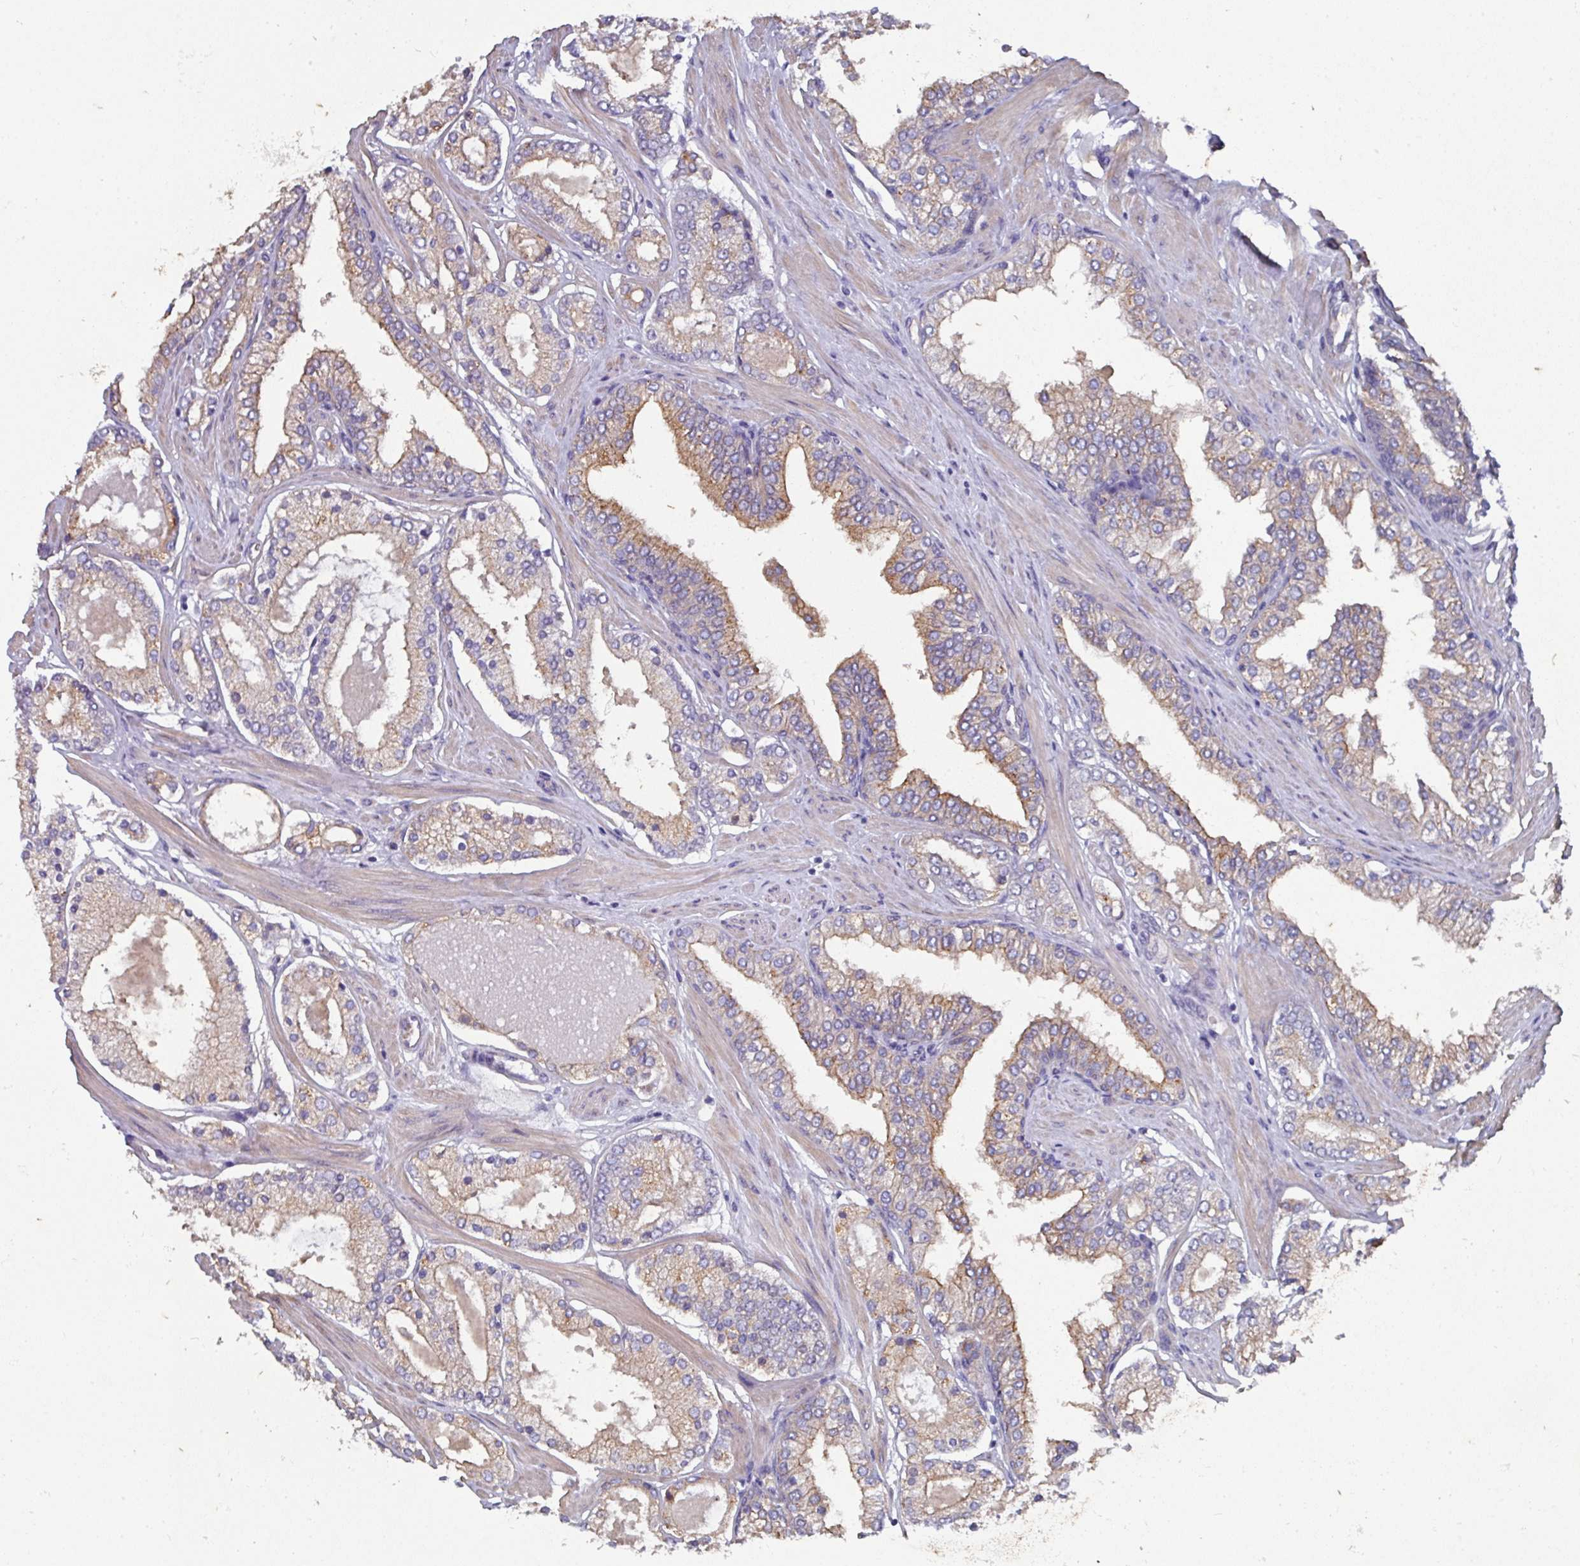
{"staining": {"intensity": "weak", "quantity": "25%-75%", "location": "cytoplasmic/membranous"}, "tissue": "prostate cancer", "cell_type": "Tumor cells", "image_type": "cancer", "snomed": [{"axis": "morphology", "description": "Adenocarcinoma, Low grade"}, {"axis": "topography", "description": "Prostate"}], "caption": "Protein staining by IHC demonstrates weak cytoplasmic/membranous positivity in about 25%-75% of tumor cells in prostate low-grade adenocarcinoma.", "gene": "PRR5", "patient": {"sex": "male", "age": 42}}